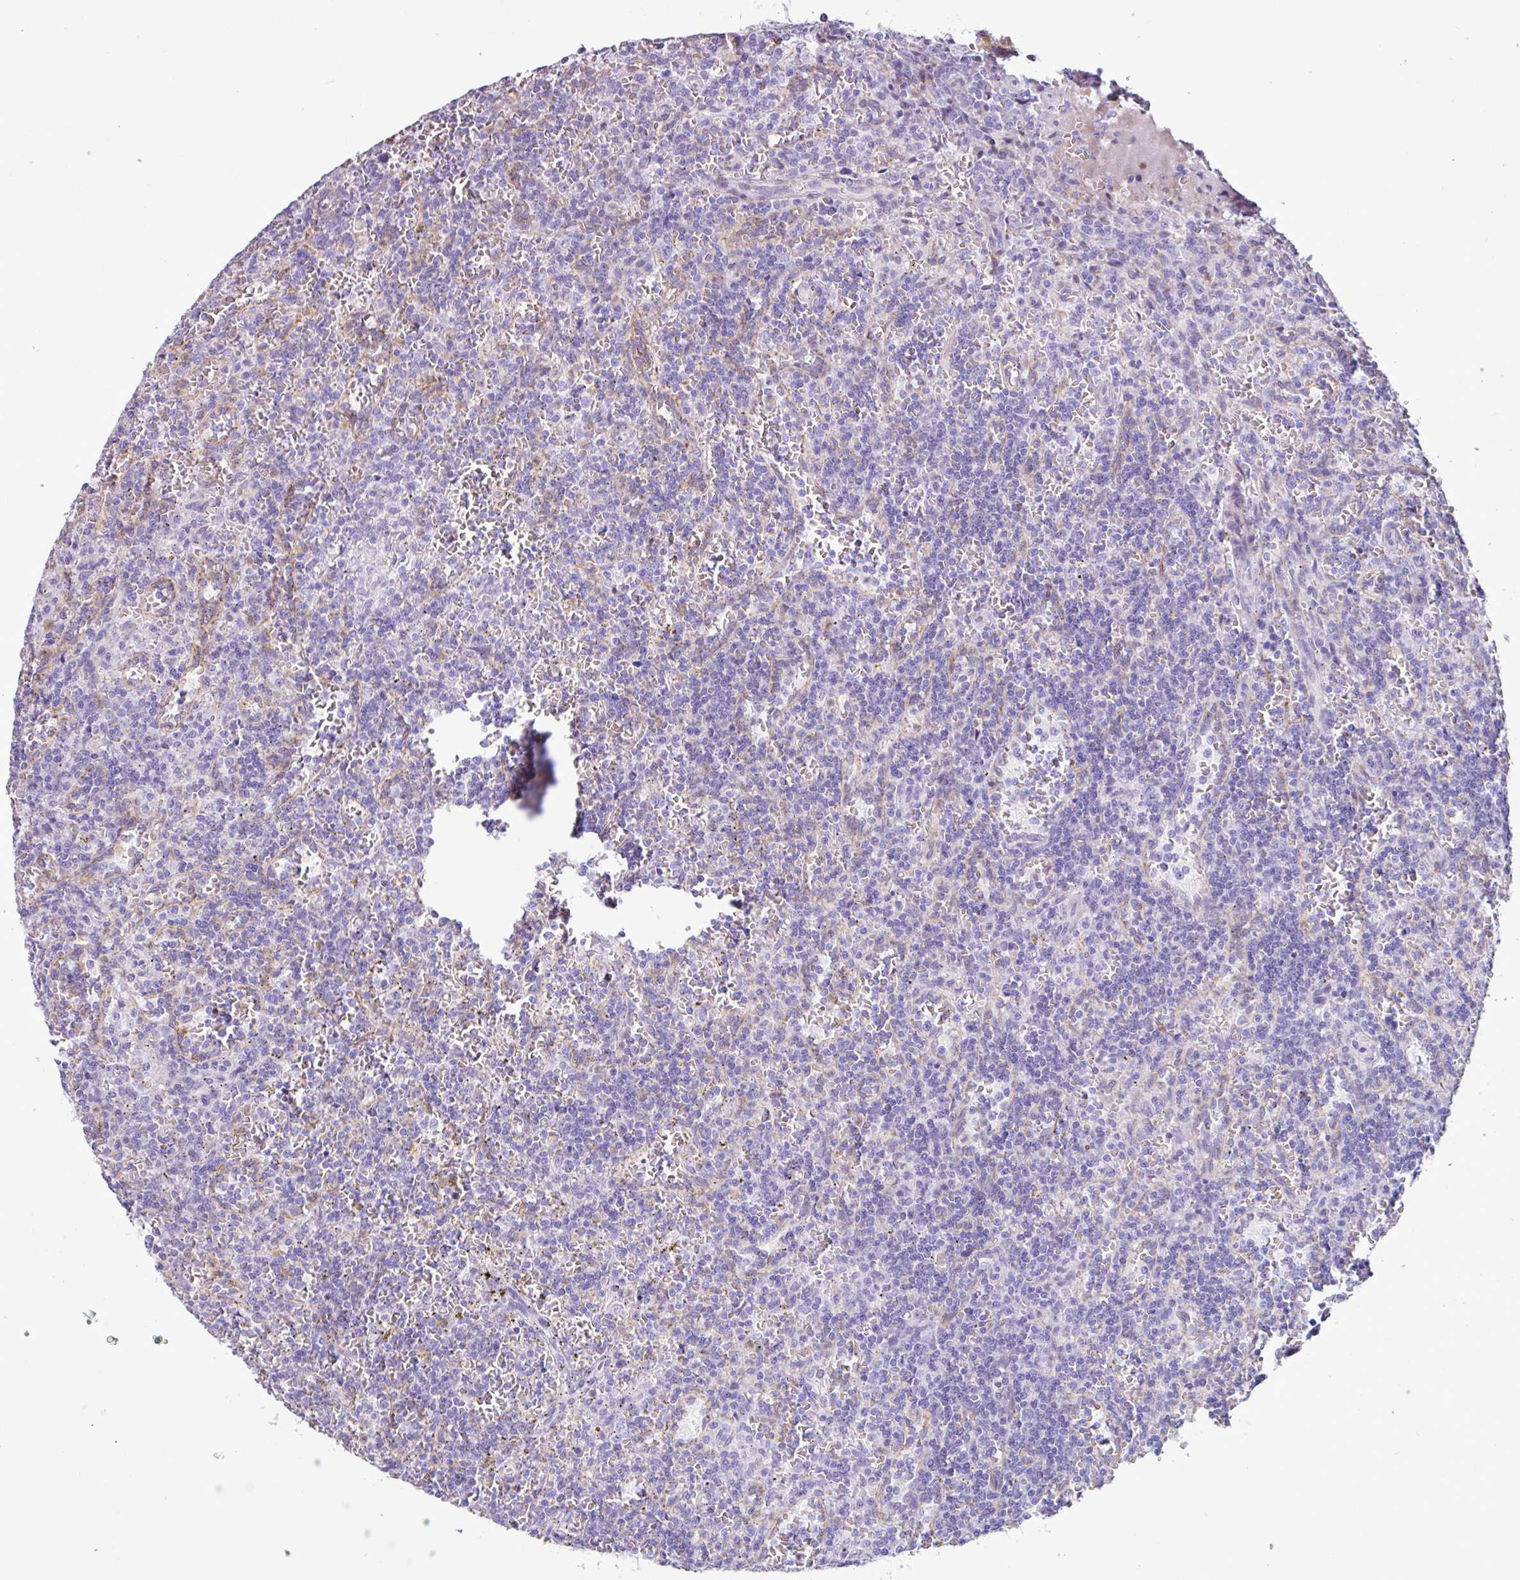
{"staining": {"intensity": "negative", "quantity": "none", "location": "none"}, "tissue": "lymphoma", "cell_type": "Tumor cells", "image_type": "cancer", "snomed": [{"axis": "morphology", "description": "Malignant lymphoma, non-Hodgkin's type, Low grade"}, {"axis": "topography", "description": "Spleen"}], "caption": "The immunohistochemistry (IHC) histopathology image has no significant staining in tumor cells of lymphoma tissue.", "gene": "PPP1R35", "patient": {"sex": "male", "age": 73}}